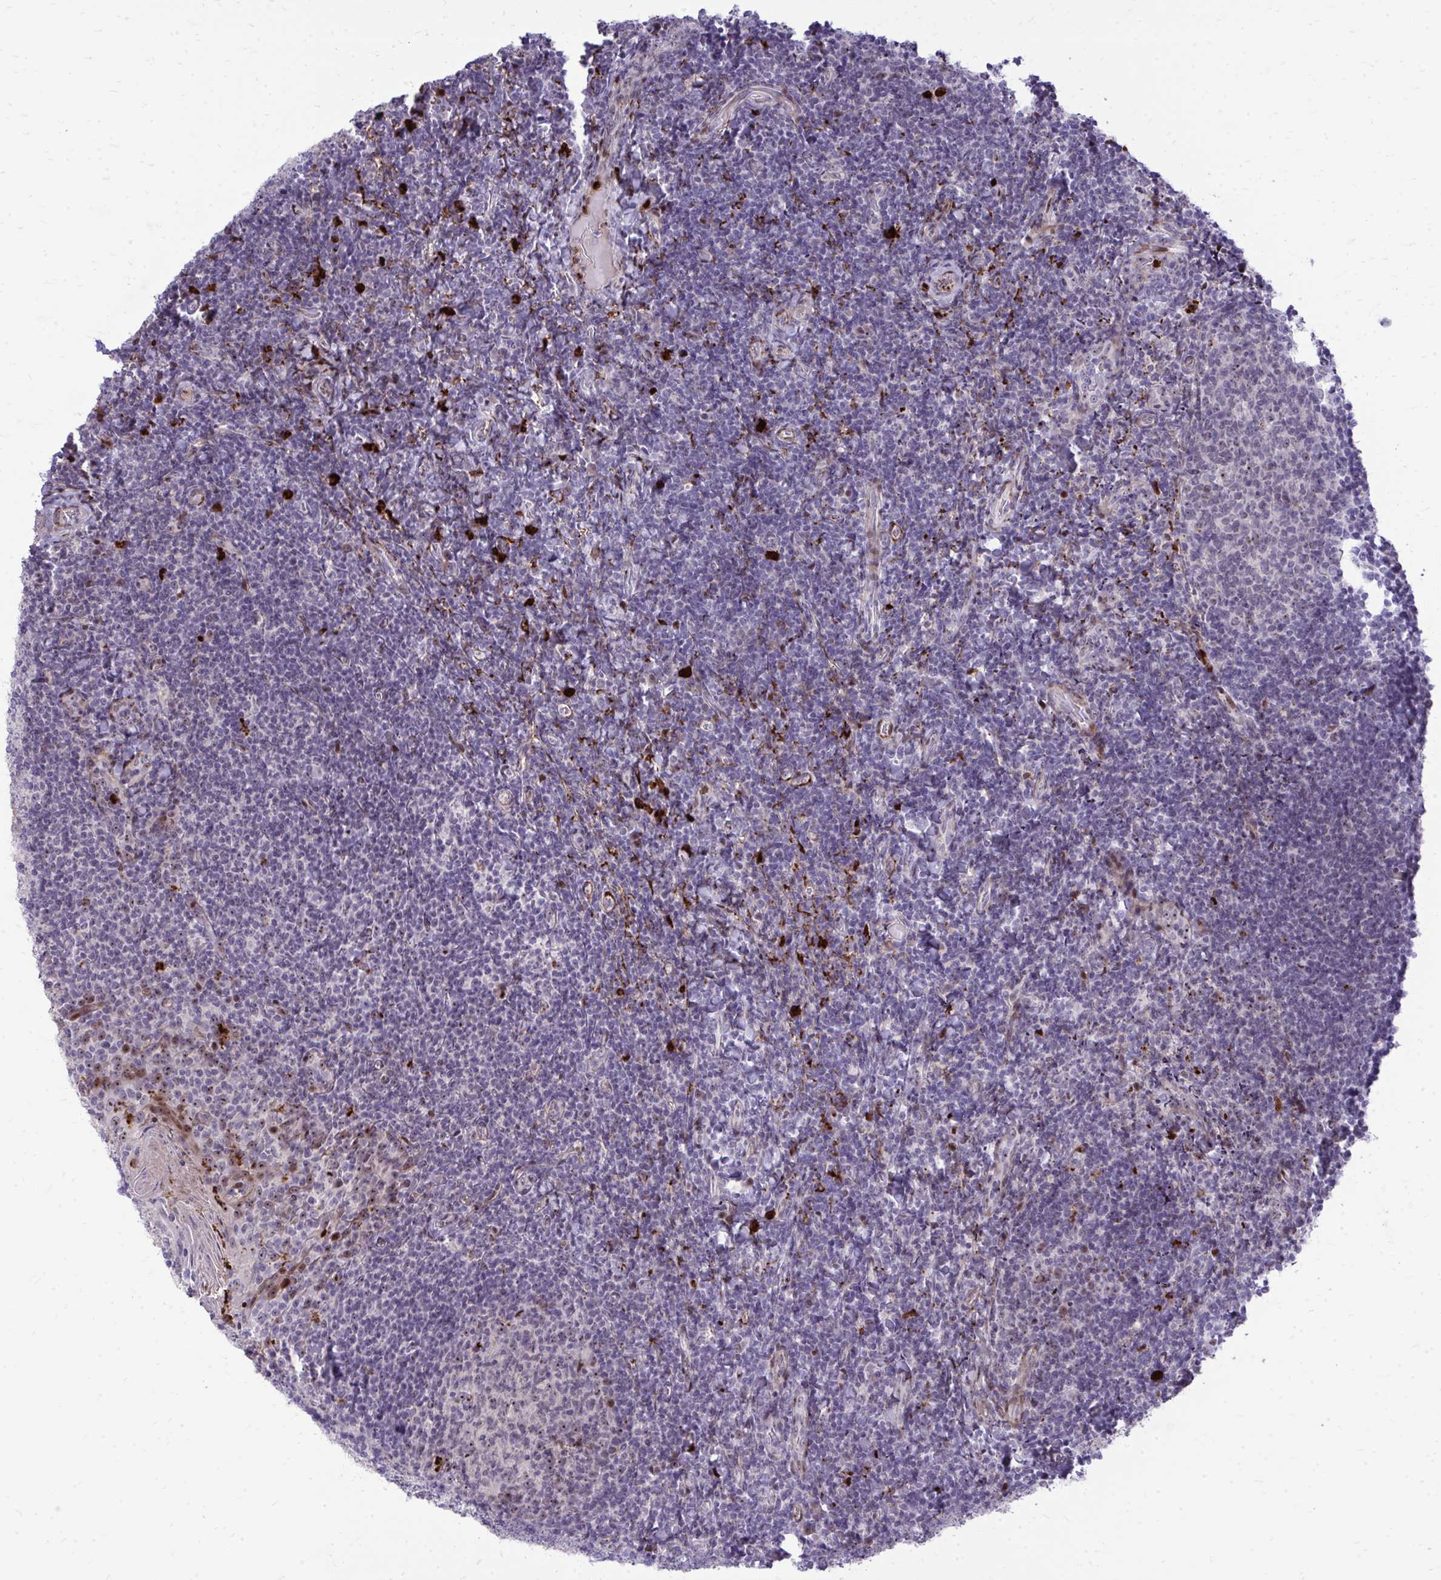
{"staining": {"intensity": "moderate", "quantity": "25%-75%", "location": "nuclear"}, "tissue": "tonsil", "cell_type": "Germinal center cells", "image_type": "normal", "snomed": [{"axis": "morphology", "description": "Normal tissue, NOS"}, {"axis": "topography", "description": "Tonsil"}], "caption": "Brown immunohistochemical staining in benign tonsil shows moderate nuclear staining in about 25%-75% of germinal center cells.", "gene": "DLX4", "patient": {"sex": "female", "age": 10}}